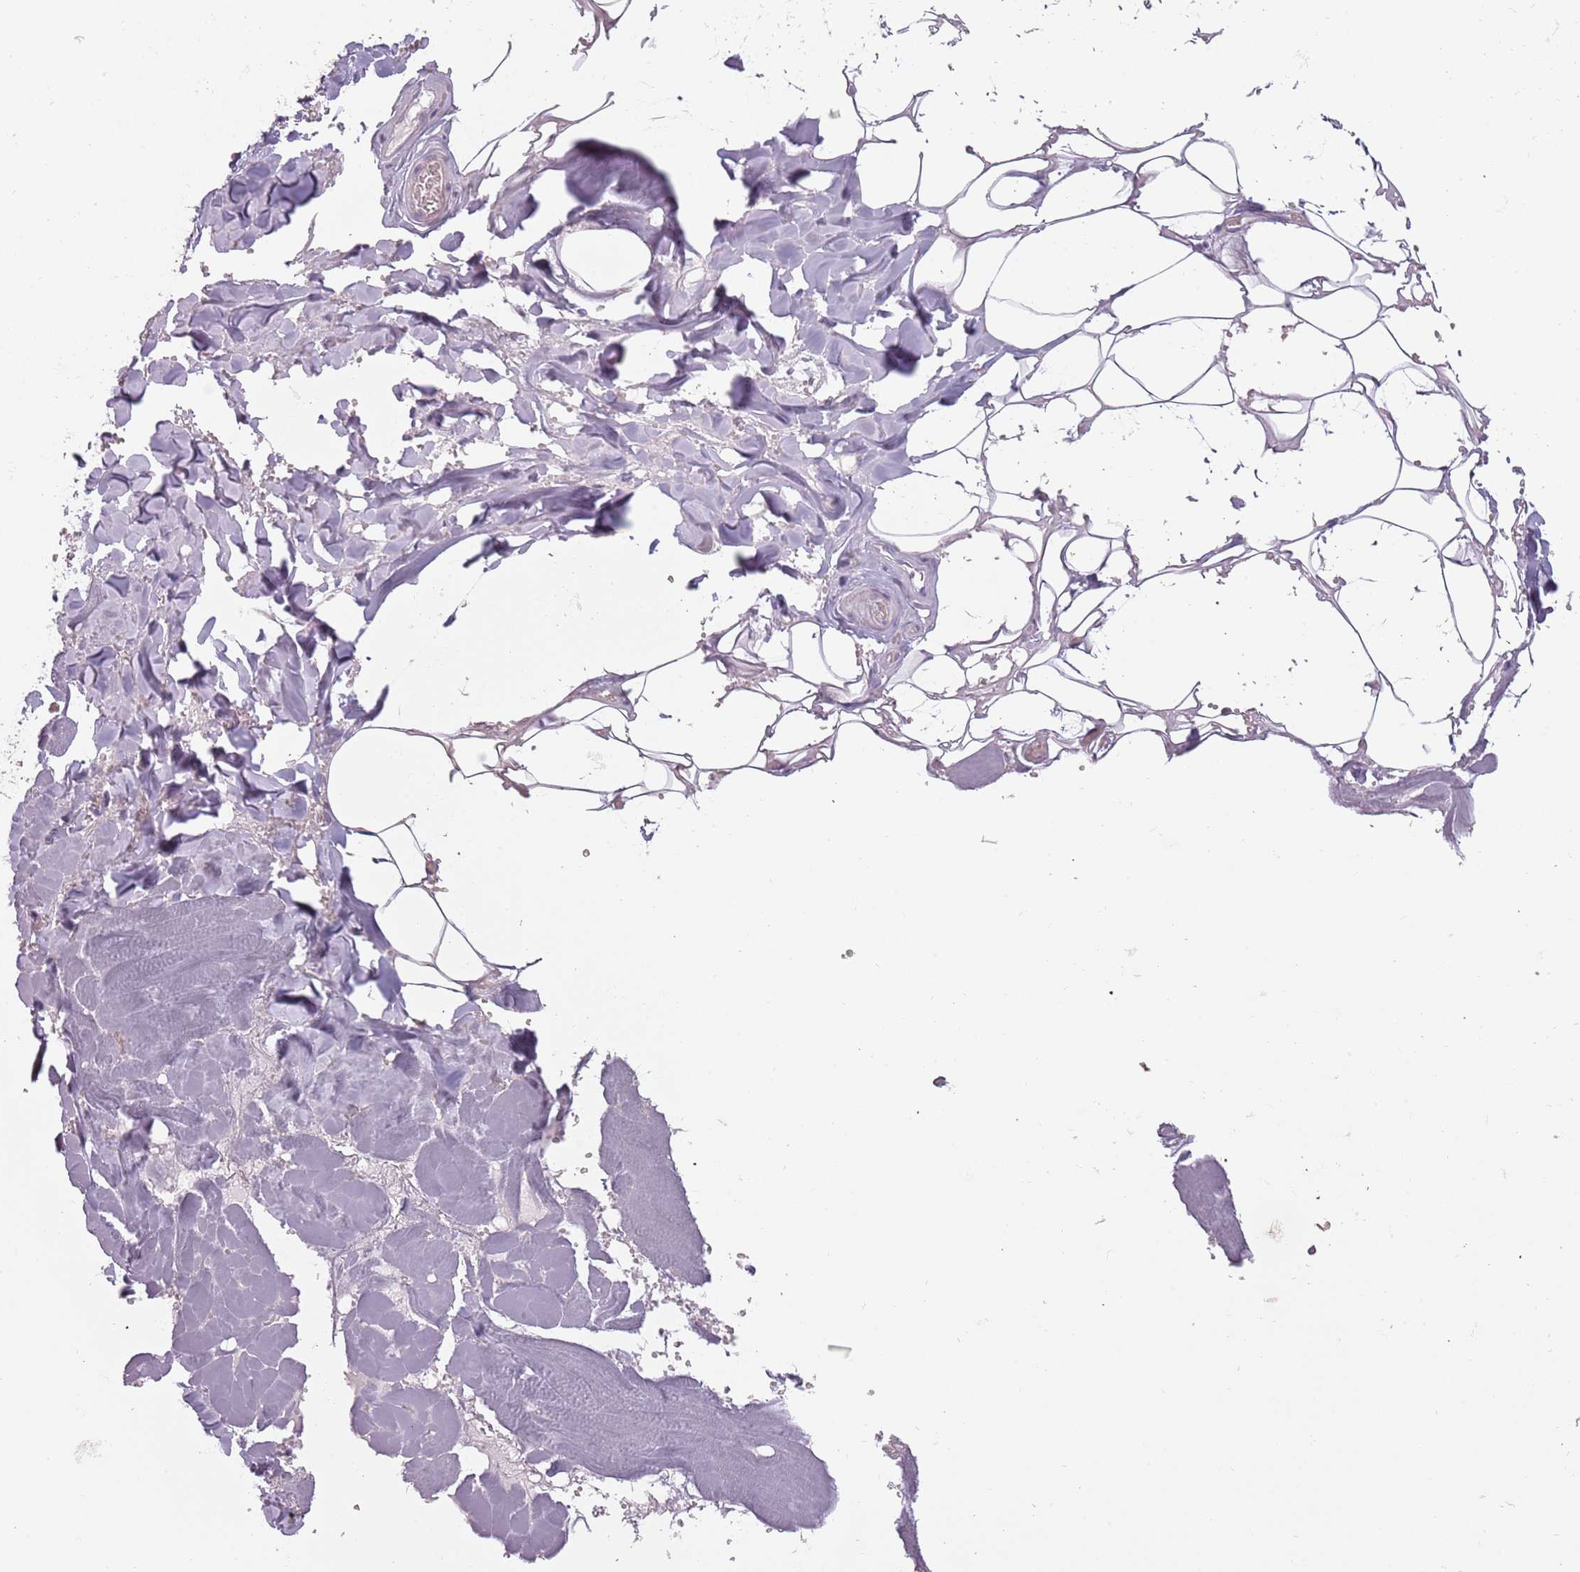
{"staining": {"intensity": "negative", "quantity": "none", "location": "none"}, "tissue": "adipose tissue", "cell_type": "Adipocytes", "image_type": "normal", "snomed": [{"axis": "morphology", "description": "Normal tissue, NOS"}, {"axis": "topography", "description": "Salivary gland"}, {"axis": "topography", "description": "Peripheral nerve tissue"}], "caption": "Adipose tissue stained for a protein using immunohistochemistry (IHC) exhibits no expression adipocytes.", "gene": "RFX2", "patient": {"sex": "male", "age": 38}}